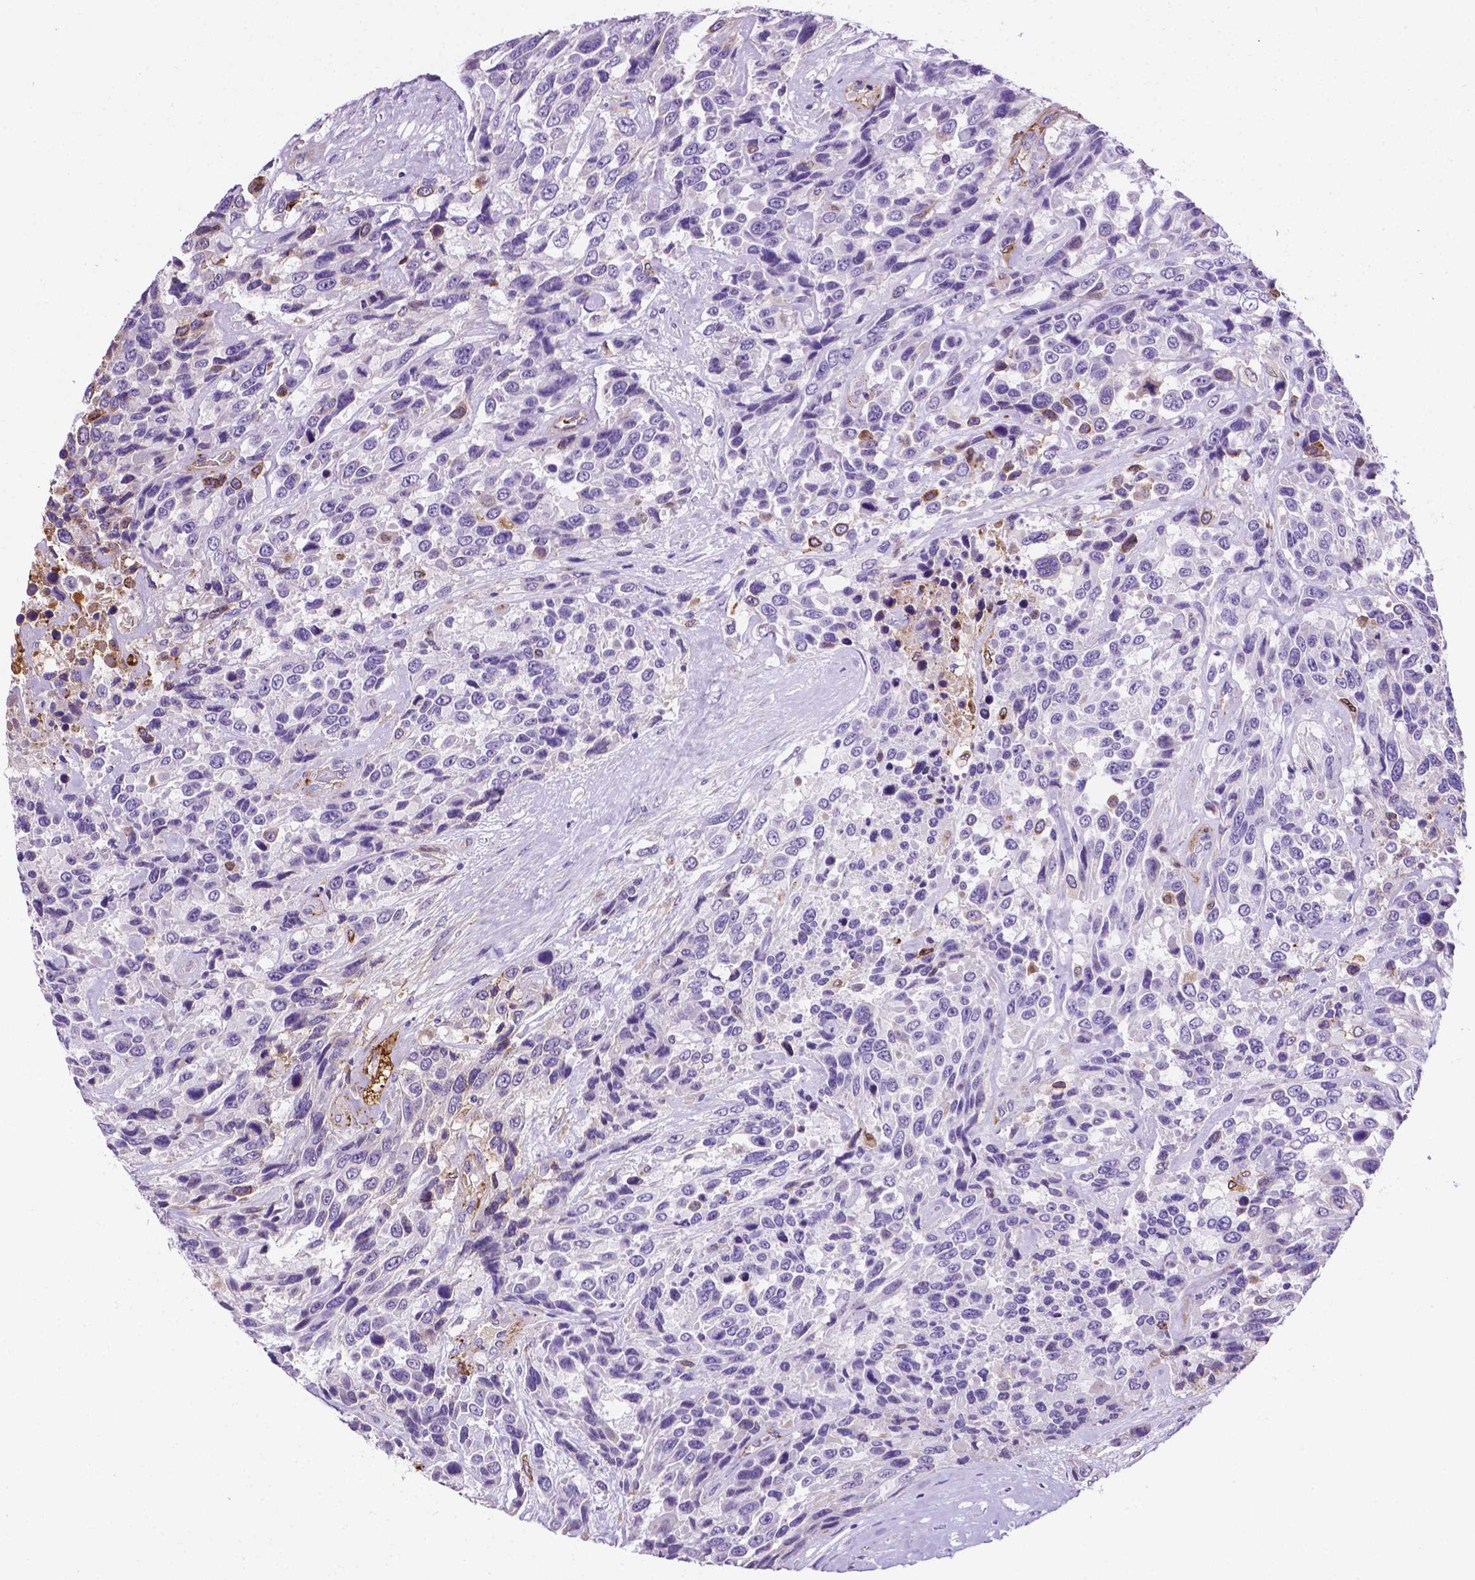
{"staining": {"intensity": "strong", "quantity": "<25%", "location": "cytoplasmic/membranous"}, "tissue": "urothelial cancer", "cell_type": "Tumor cells", "image_type": "cancer", "snomed": [{"axis": "morphology", "description": "Urothelial carcinoma, High grade"}, {"axis": "topography", "description": "Urinary bladder"}], "caption": "A high-resolution micrograph shows immunohistochemistry (IHC) staining of urothelial cancer, which demonstrates strong cytoplasmic/membranous expression in about <25% of tumor cells.", "gene": "APOE", "patient": {"sex": "female", "age": 70}}